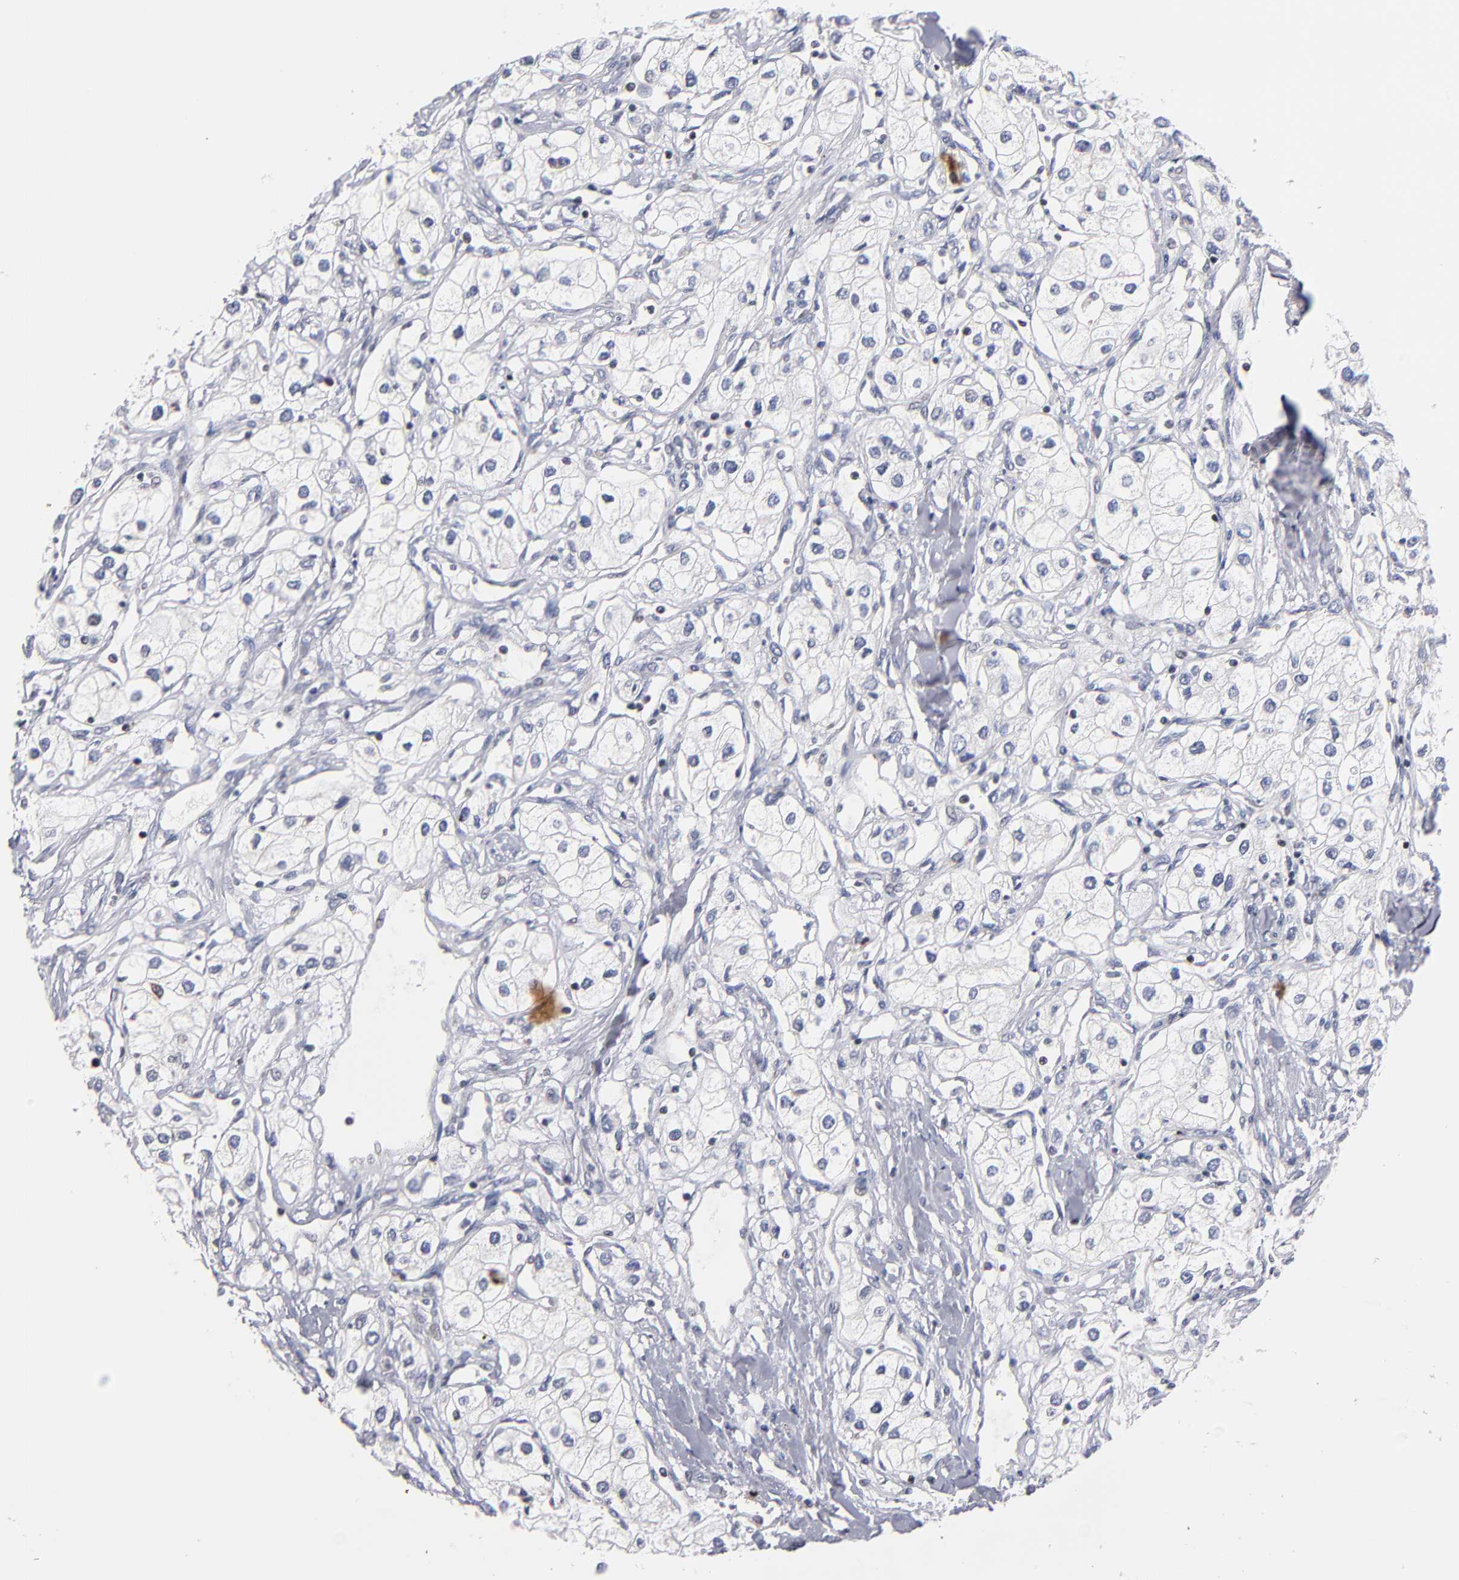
{"staining": {"intensity": "negative", "quantity": "none", "location": "none"}, "tissue": "renal cancer", "cell_type": "Tumor cells", "image_type": "cancer", "snomed": [{"axis": "morphology", "description": "Adenocarcinoma, NOS"}, {"axis": "topography", "description": "Kidney"}], "caption": "Immunohistochemical staining of human adenocarcinoma (renal) demonstrates no significant expression in tumor cells. Nuclei are stained in blue.", "gene": "ODF2", "patient": {"sex": "male", "age": 57}}